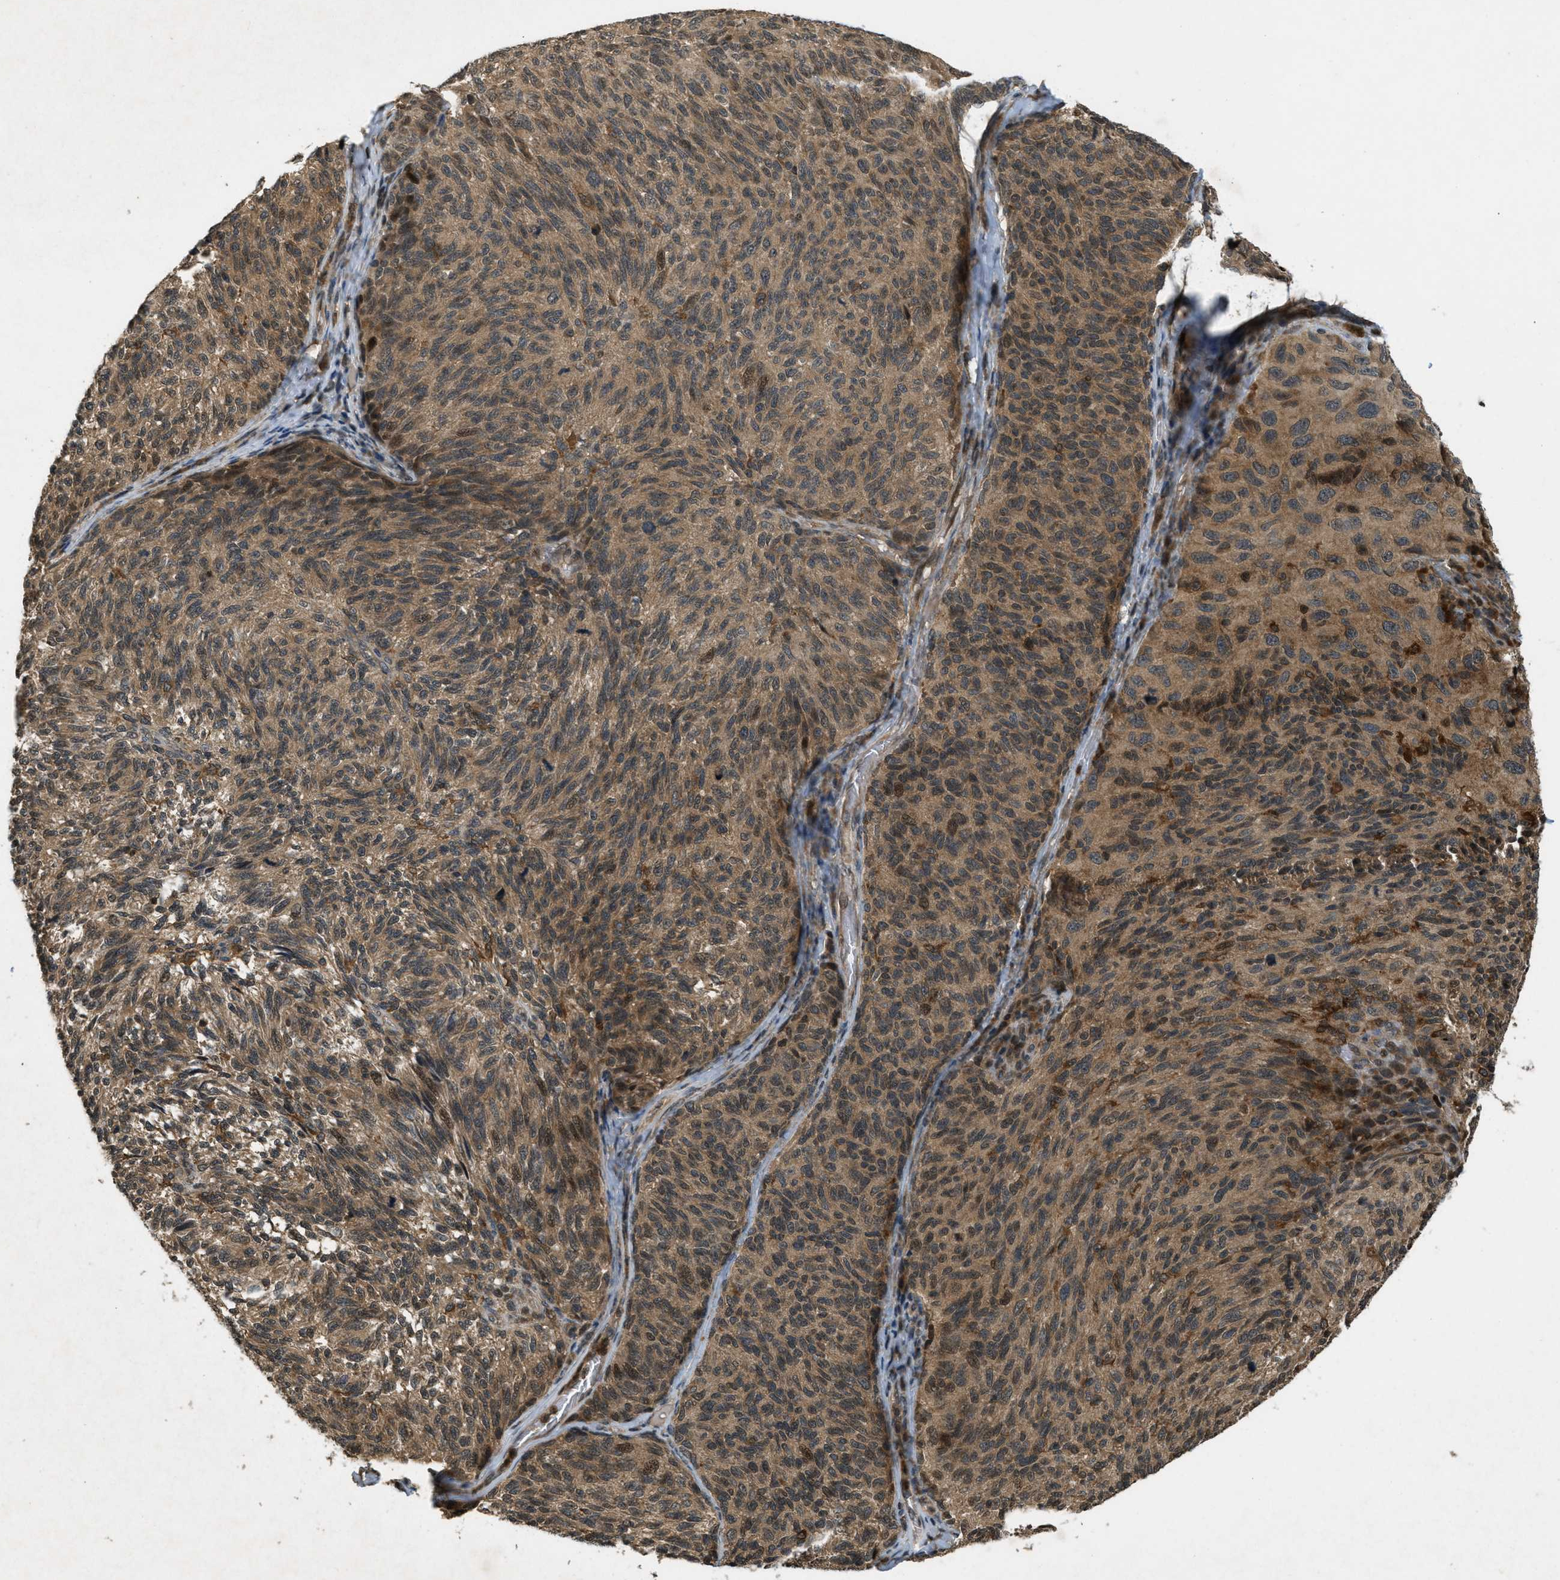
{"staining": {"intensity": "moderate", "quantity": ">75%", "location": "cytoplasmic/membranous"}, "tissue": "melanoma", "cell_type": "Tumor cells", "image_type": "cancer", "snomed": [{"axis": "morphology", "description": "Malignant melanoma, NOS"}, {"axis": "topography", "description": "Skin"}], "caption": "A photomicrograph of human malignant melanoma stained for a protein shows moderate cytoplasmic/membranous brown staining in tumor cells.", "gene": "ATG7", "patient": {"sex": "female", "age": 73}}